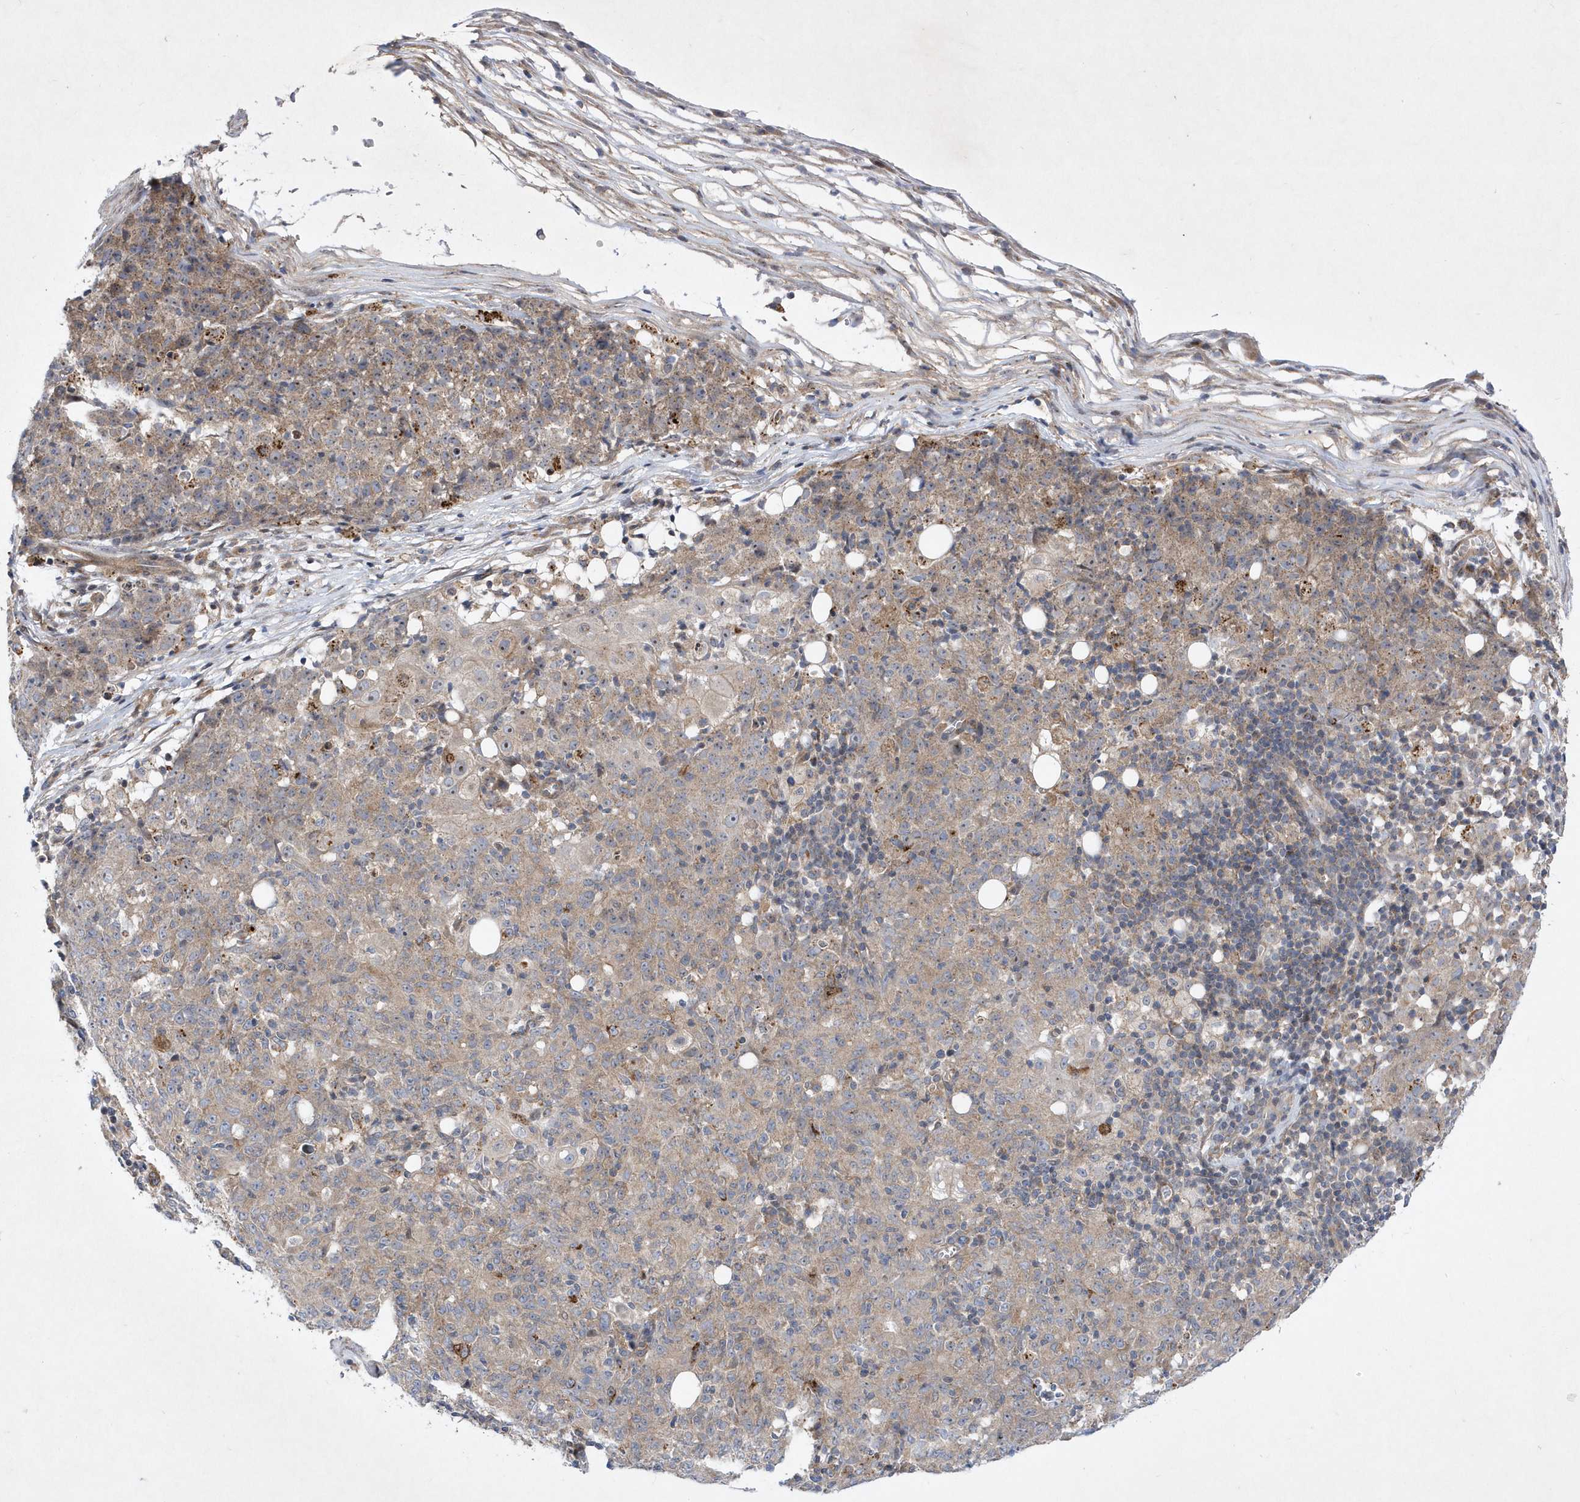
{"staining": {"intensity": "weak", "quantity": "25%-75%", "location": "cytoplasmic/membranous"}, "tissue": "ovarian cancer", "cell_type": "Tumor cells", "image_type": "cancer", "snomed": [{"axis": "morphology", "description": "Carcinoma, endometroid"}, {"axis": "topography", "description": "Ovary"}], "caption": "Ovarian cancer stained with a protein marker exhibits weak staining in tumor cells.", "gene": "LONRF2", "patient": {"sex": "female", "age": 42}}